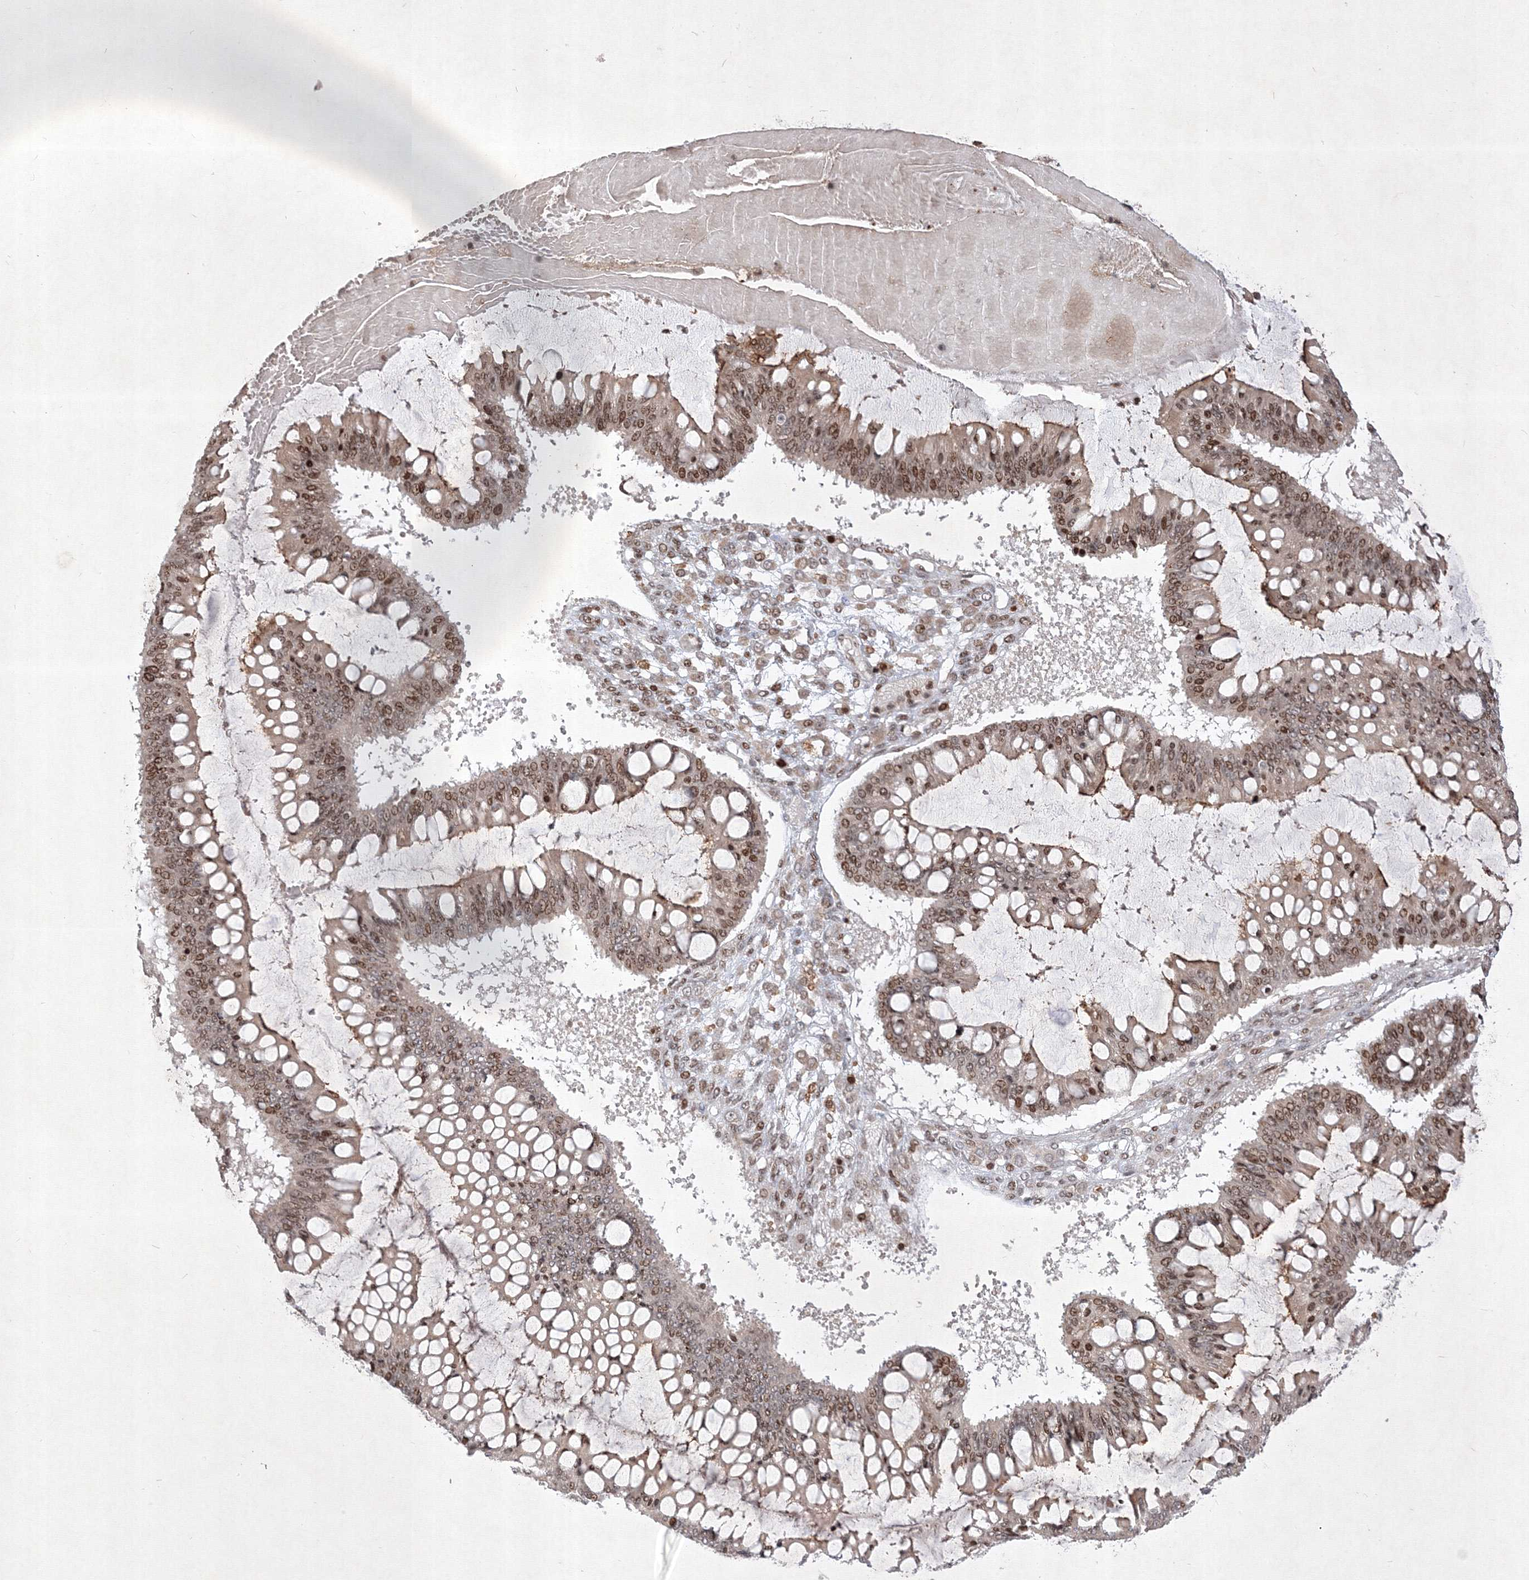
{"staining": {"intensity": "moderate", "quantity": ">75%", "location": "nuclear"}, "tissue": "ovarian cancer", "cell_type": "Tumor cells", "image_type": "cancer", "snomed": [{"axis": "morphology", "description": "Cystadenocarcinoma, mucinous, NOS"}, {"axis": "topography", "description": "Ovary"}], "caption": "This histopathology image shows ovarian cancer (mucinous cystadenocarcinoma) stained with immunohistochemistry to label a protein in brown. The nuclear of tumor cells show moderate positivity for the protein. Nuclei are counter-stained blue.", "gene": "TAB1", "patient": {"sex": "female", "age": 73}}